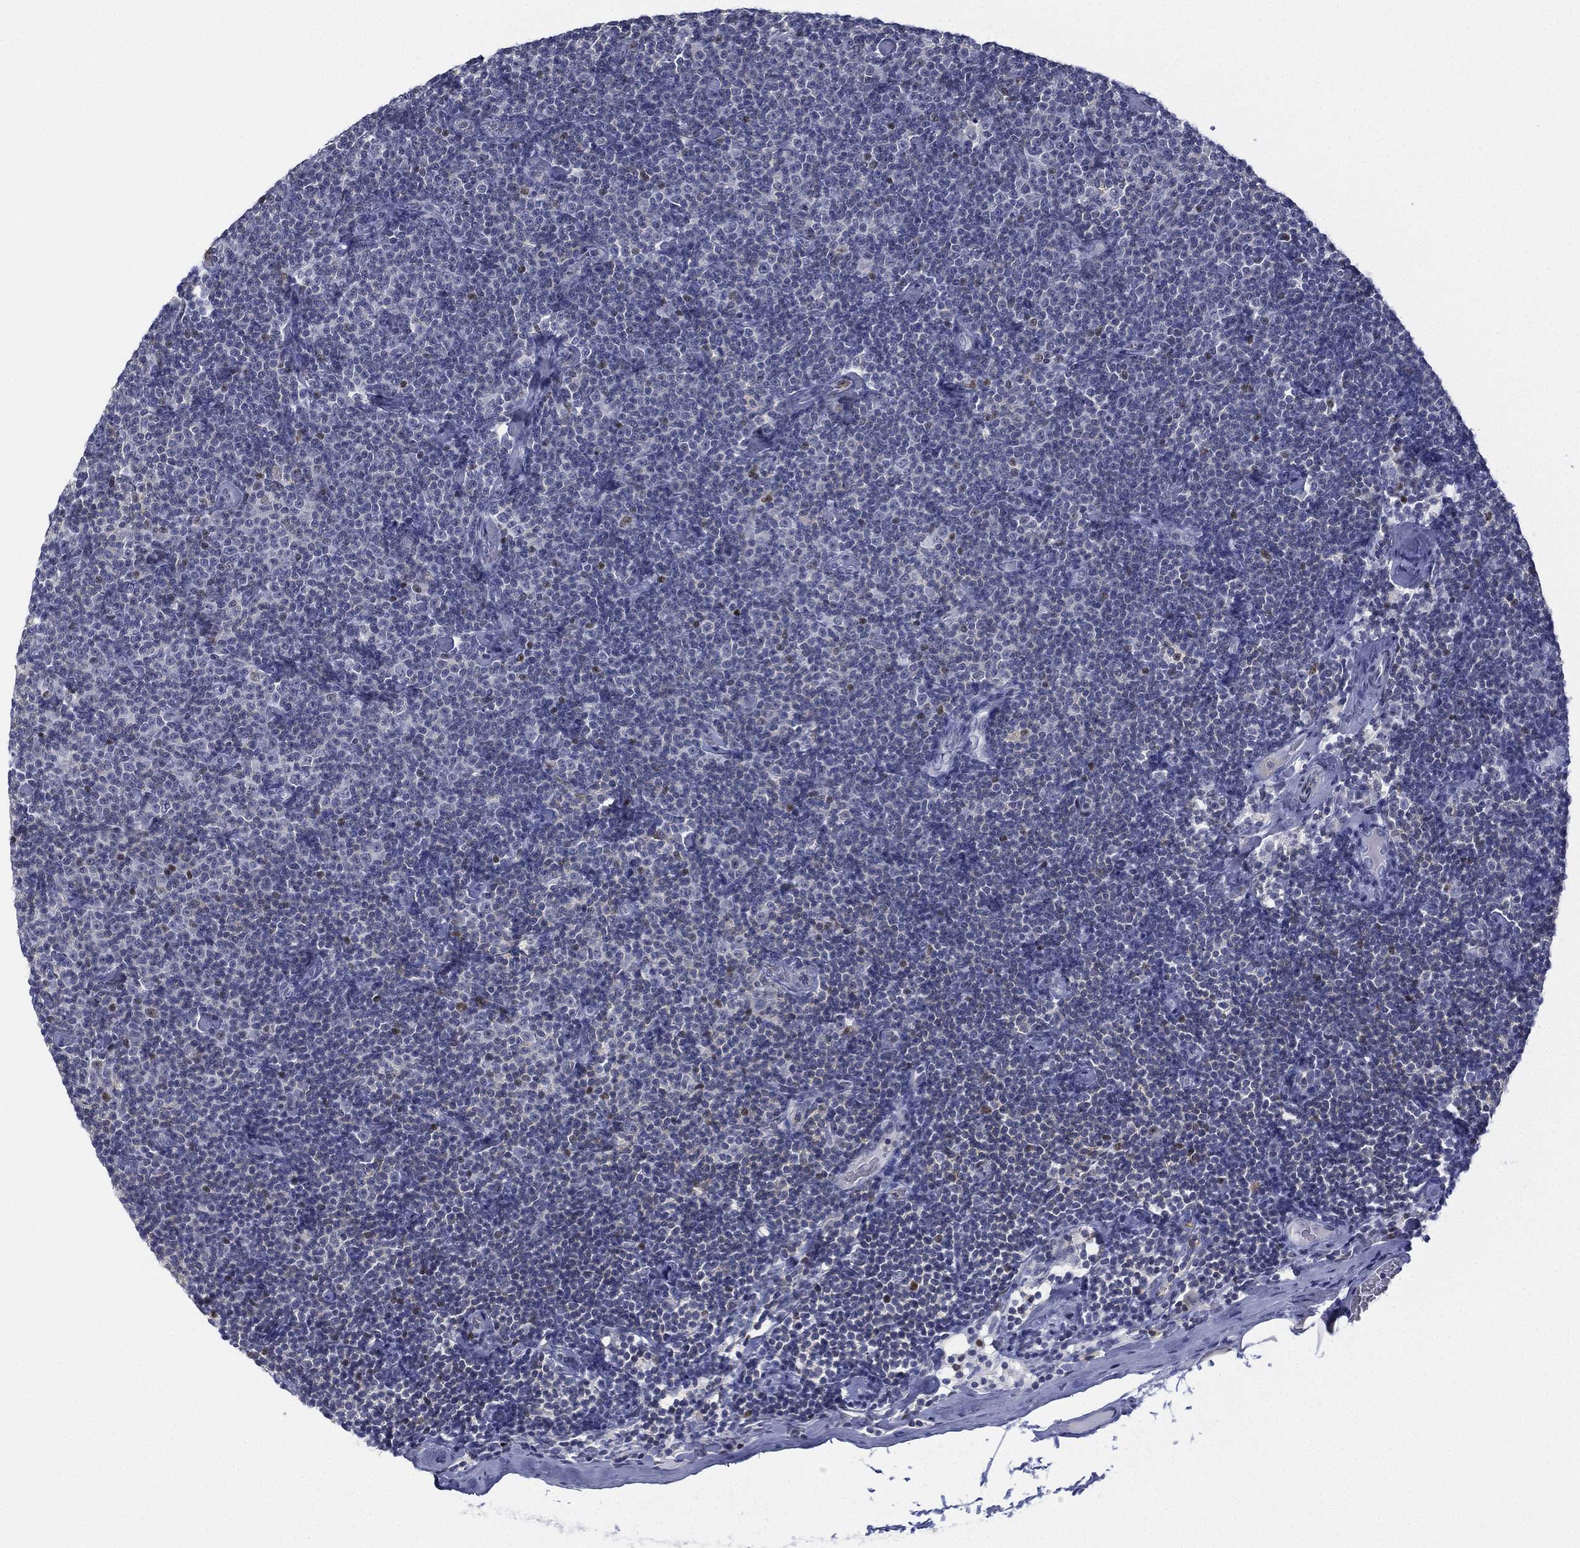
{"staining": {"intensity": "negative", "quantity": "none", "location": "none"}, "tissue": "lymphoma", "cell_type": "Tumor cells", "image_type": "cancer", "snomed": [{"axis": "morphology", "description": "Malignant lymphoma, non-Hodgkin's type, Low grade"}, {"axis": "topography", "description": "Lymph node"}], "caption": "Tumor cells show no significant protein positivity in malignant lymphoma, non-Hodgkin's type (low-grade). (Stains: DAB immunohistochemistry (IHC) with hematoxylin counter stain, Microscopy: brightfield microscopy at high magnification).", "gene": "ZNF711", "patient": {"sex": "male", "age": 81}}